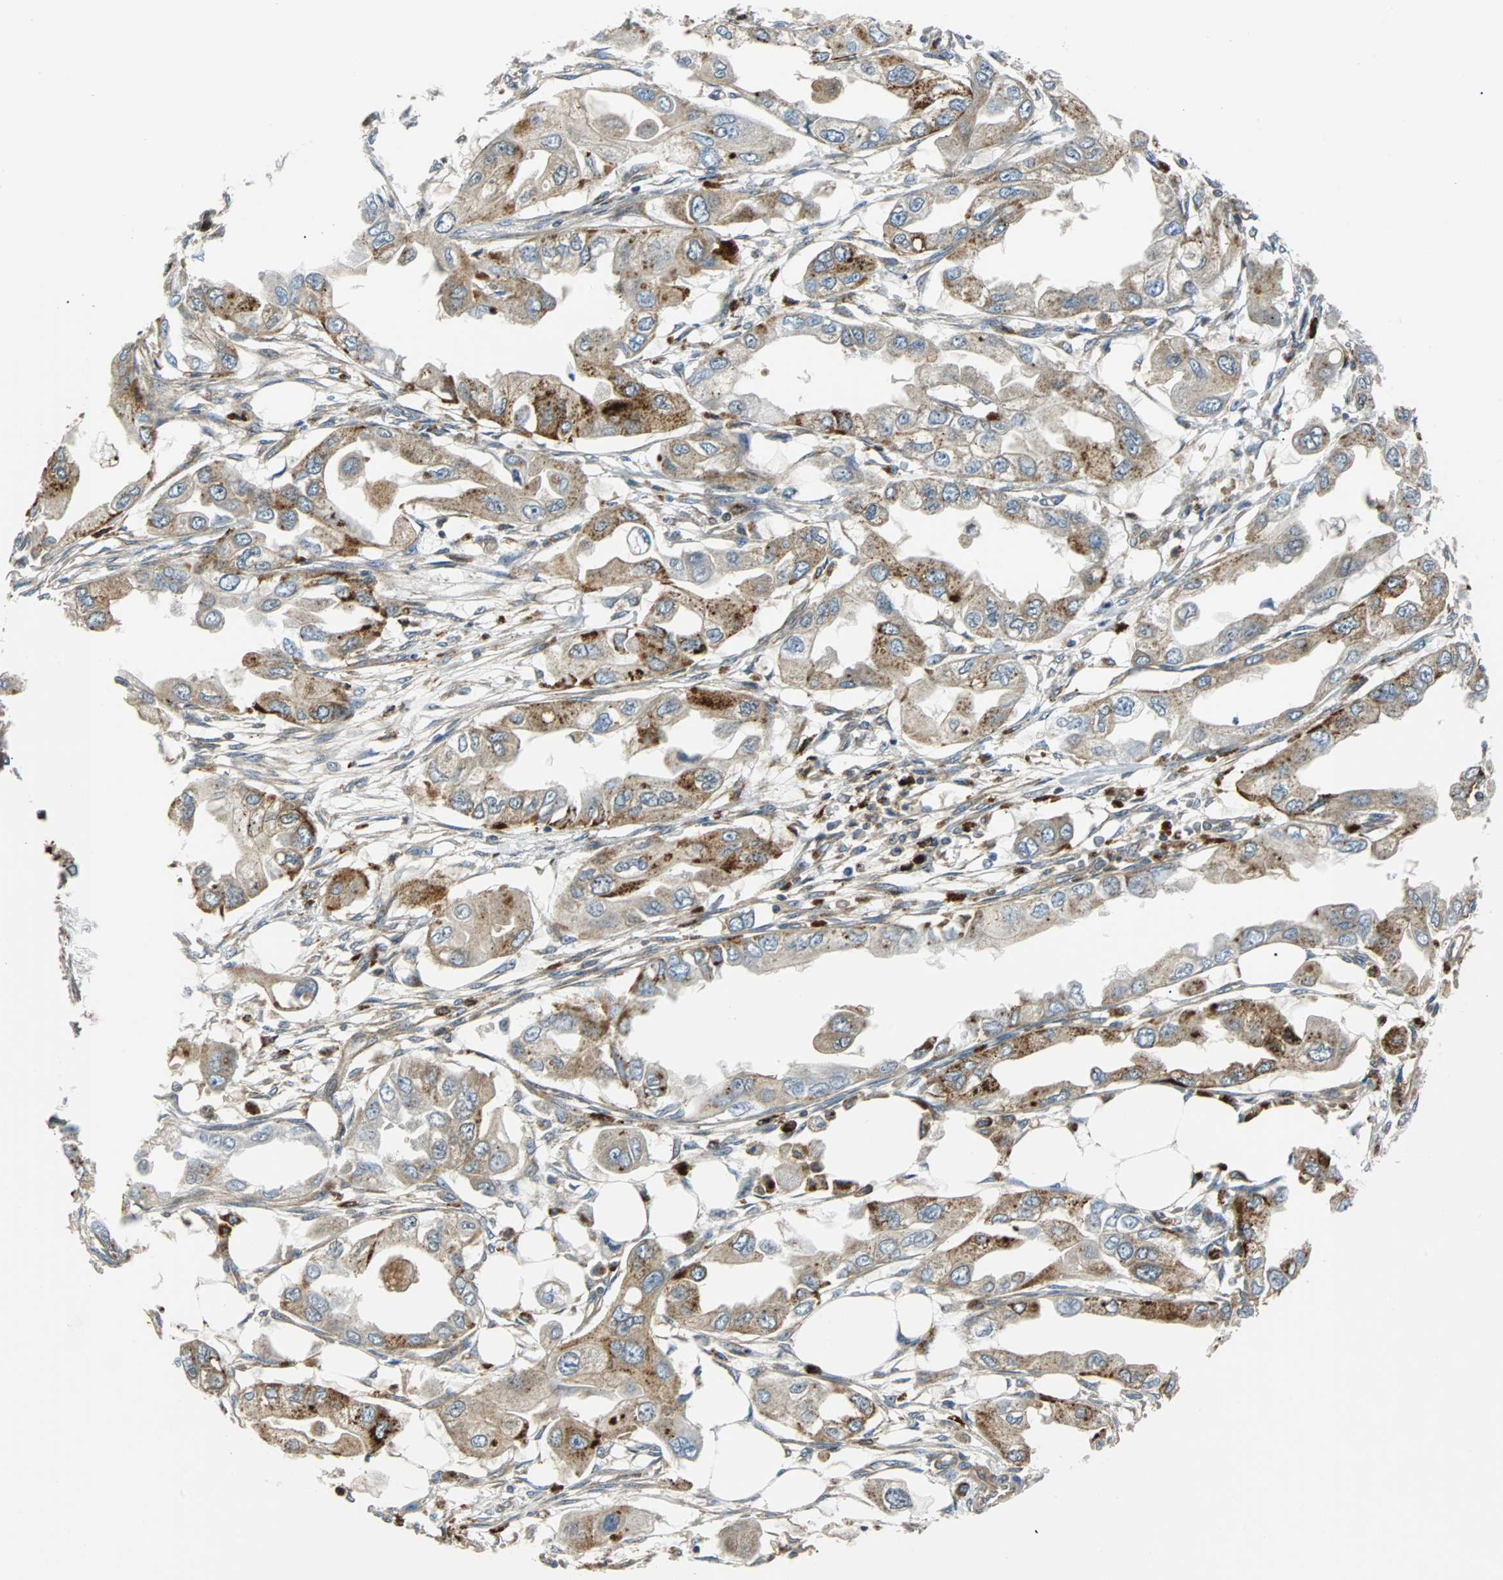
{"staining": {"intensity": "moderate", "quantity": ">75%", "location": "cytoplasmic/membranous"}, "tissue": "endometrial cancer", "cell_type": "Tumor cells", "image_type": "cancer", "snomed": [{"axis": "morphology", "description": "Adenocarcinoma, NOS"}, {"axis": "topography", "description": "Endometrium"}], "caption": "Protein staining of endometrial cancer tissue shows moderate cytoplasmic/membranous staining in about >75% of tumor cells. The protein is stained brown, and the nuclei are stained in blue (DAB IHC with brightfield microscopy, high magnification).", "gene": "RELA", "patient": {"sex": "female", "age": 67}}